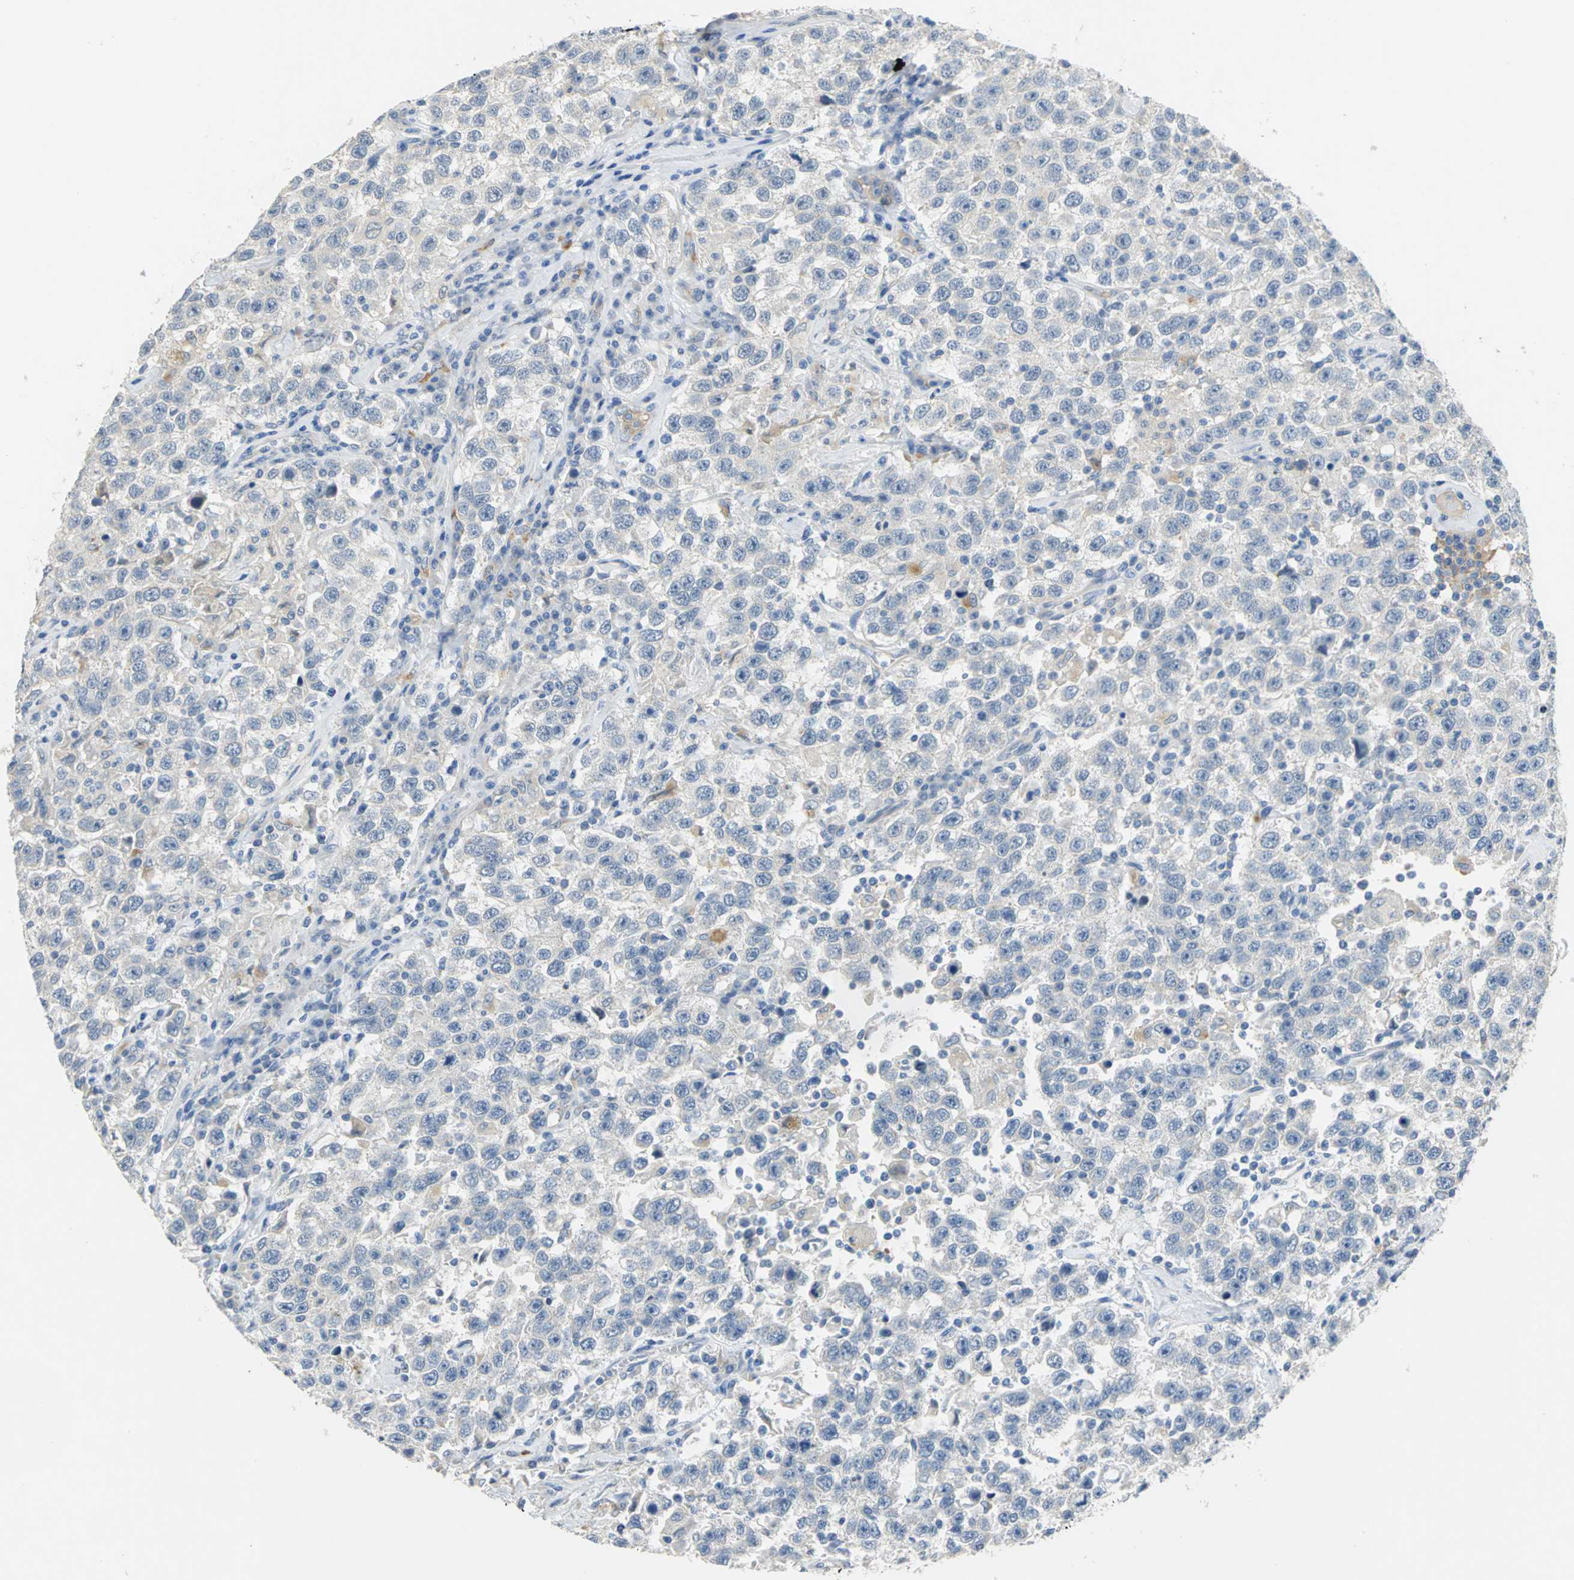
{"staining": {"intensity": "negative", "quantity": "none", "location": "none"}, "tissue": "testis cancer", "cell_type": "Tumor cells", "image_type": "cancer", "snomed": [{"axis": "morphology", "description": "Seminoma, NOS"}, {"axis": "topography", "description": "Testis"}], "caption": "Tumor cells are negative for brown protein staining in testis cancer.", "gene": "IL17RB", "patient": {"sex": "male", "age": 41}}